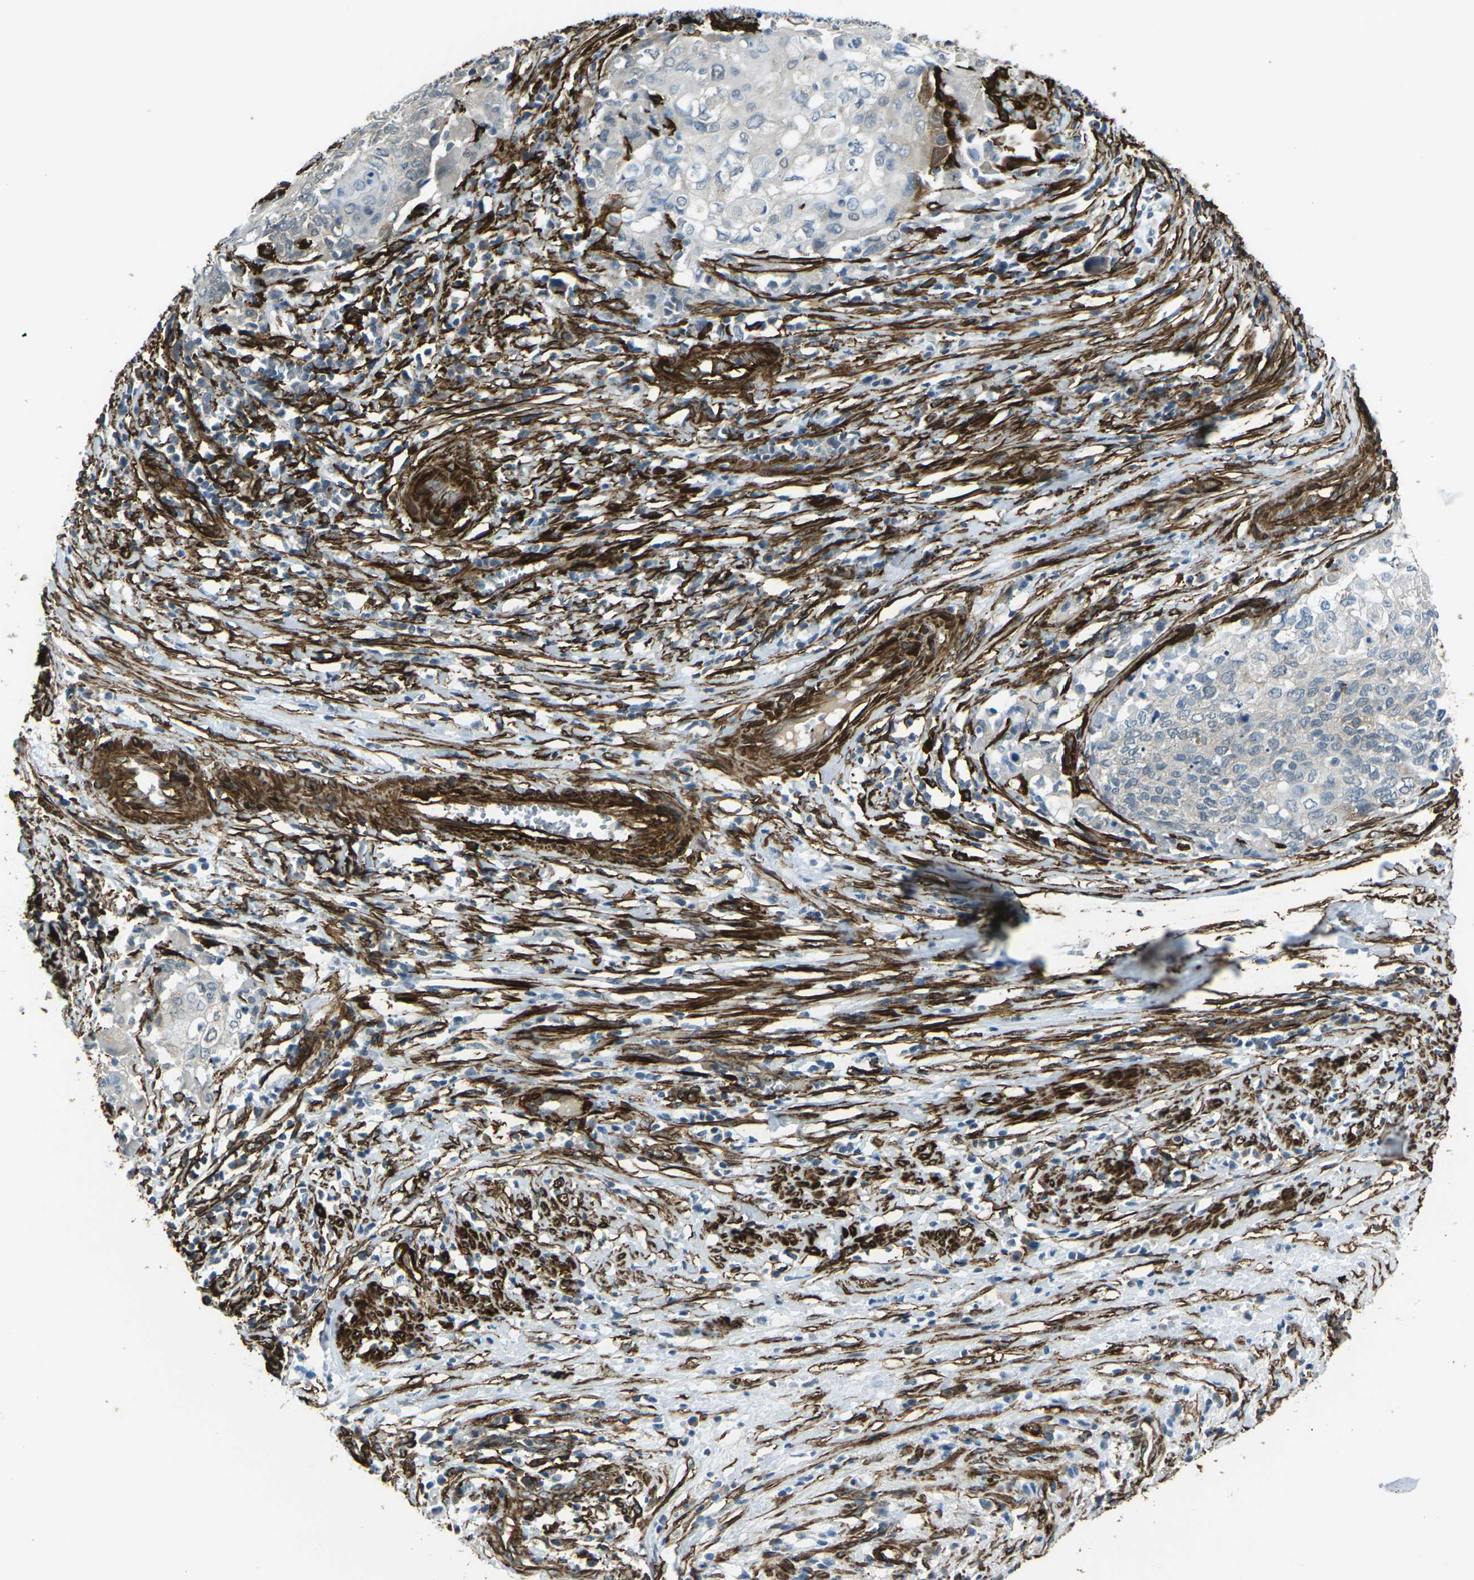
{"staining": {"intensity": "negative", "quantity": "none", "location": "none"}, "tissue": "cervical cancer", "cell_type": "Tumor cells", "image_type": "cancer", "snomed": [{"axis": "morphology", "description": "Squamous cell carcinoma, NOS"}, {"axis": "topography", "description": "Cervix"}], "caption": "This is an immunohistochemistry (IHC) image of human squamous cell carcinoma (cervical). There is no expression in tumor cells.", "gene": "GRAMD1C", "patient": {"sex": "female", "age": 39}}